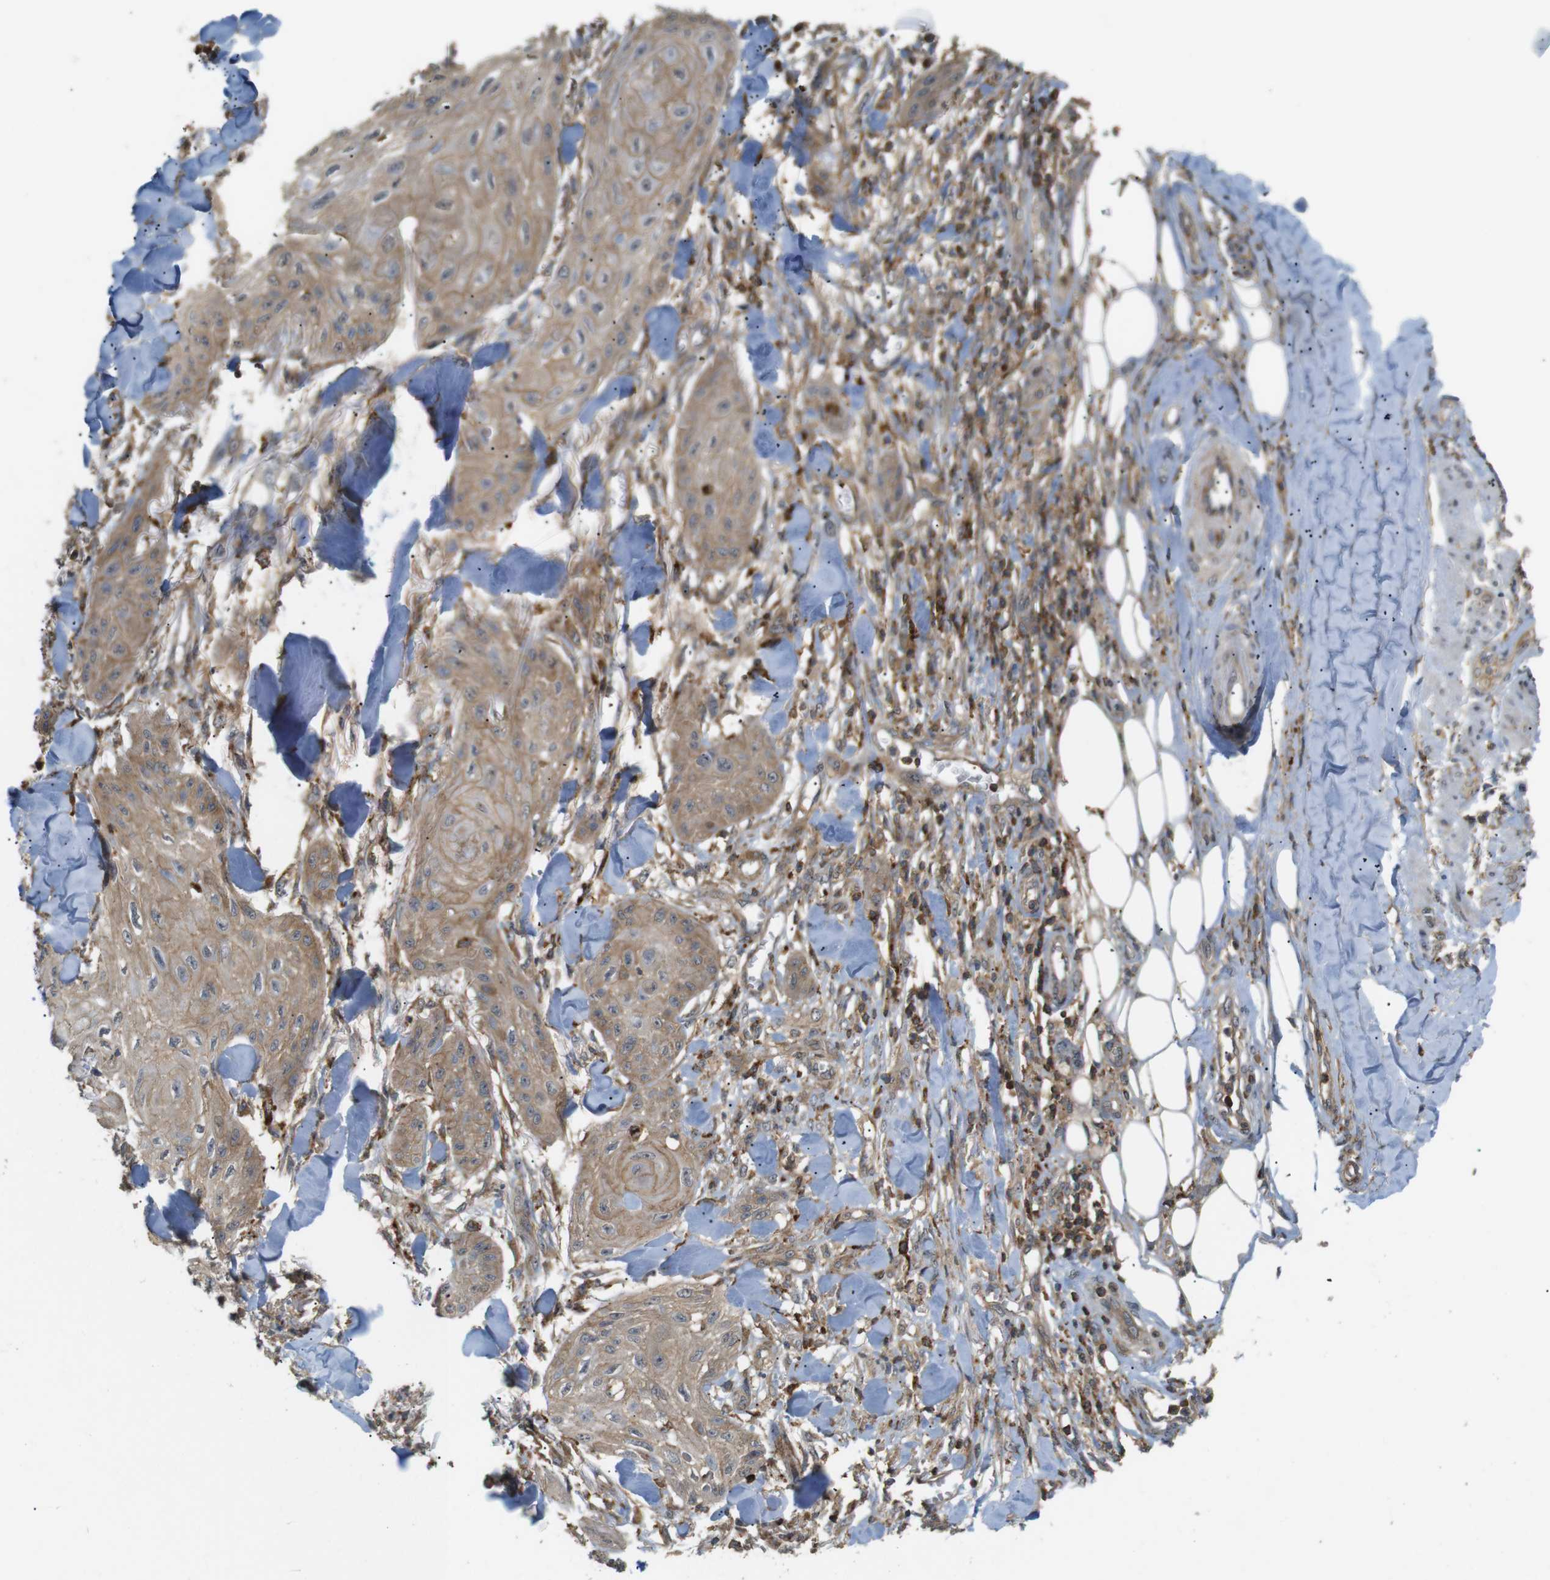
{"staining": {"intensity": "moderate", "quantity": ">75%", "location": "cytoplasmic/membranous"}, "tissue": "skin cancer", "cell_type": "Tumor cells", "image_type": "cancer", "snomed": [{"axis": "morphology", "description": "Squamous cell carcinoma, NOS"}, {"axis": "topography", "description": "Skin"}], "caption": "Skin cancer (squamous cell carcinoma) stained with a protein marker demonstrates moderate staining in tumor cells.", "gene": "KSR1", "patient": {"sex": "male", "age": 74}}